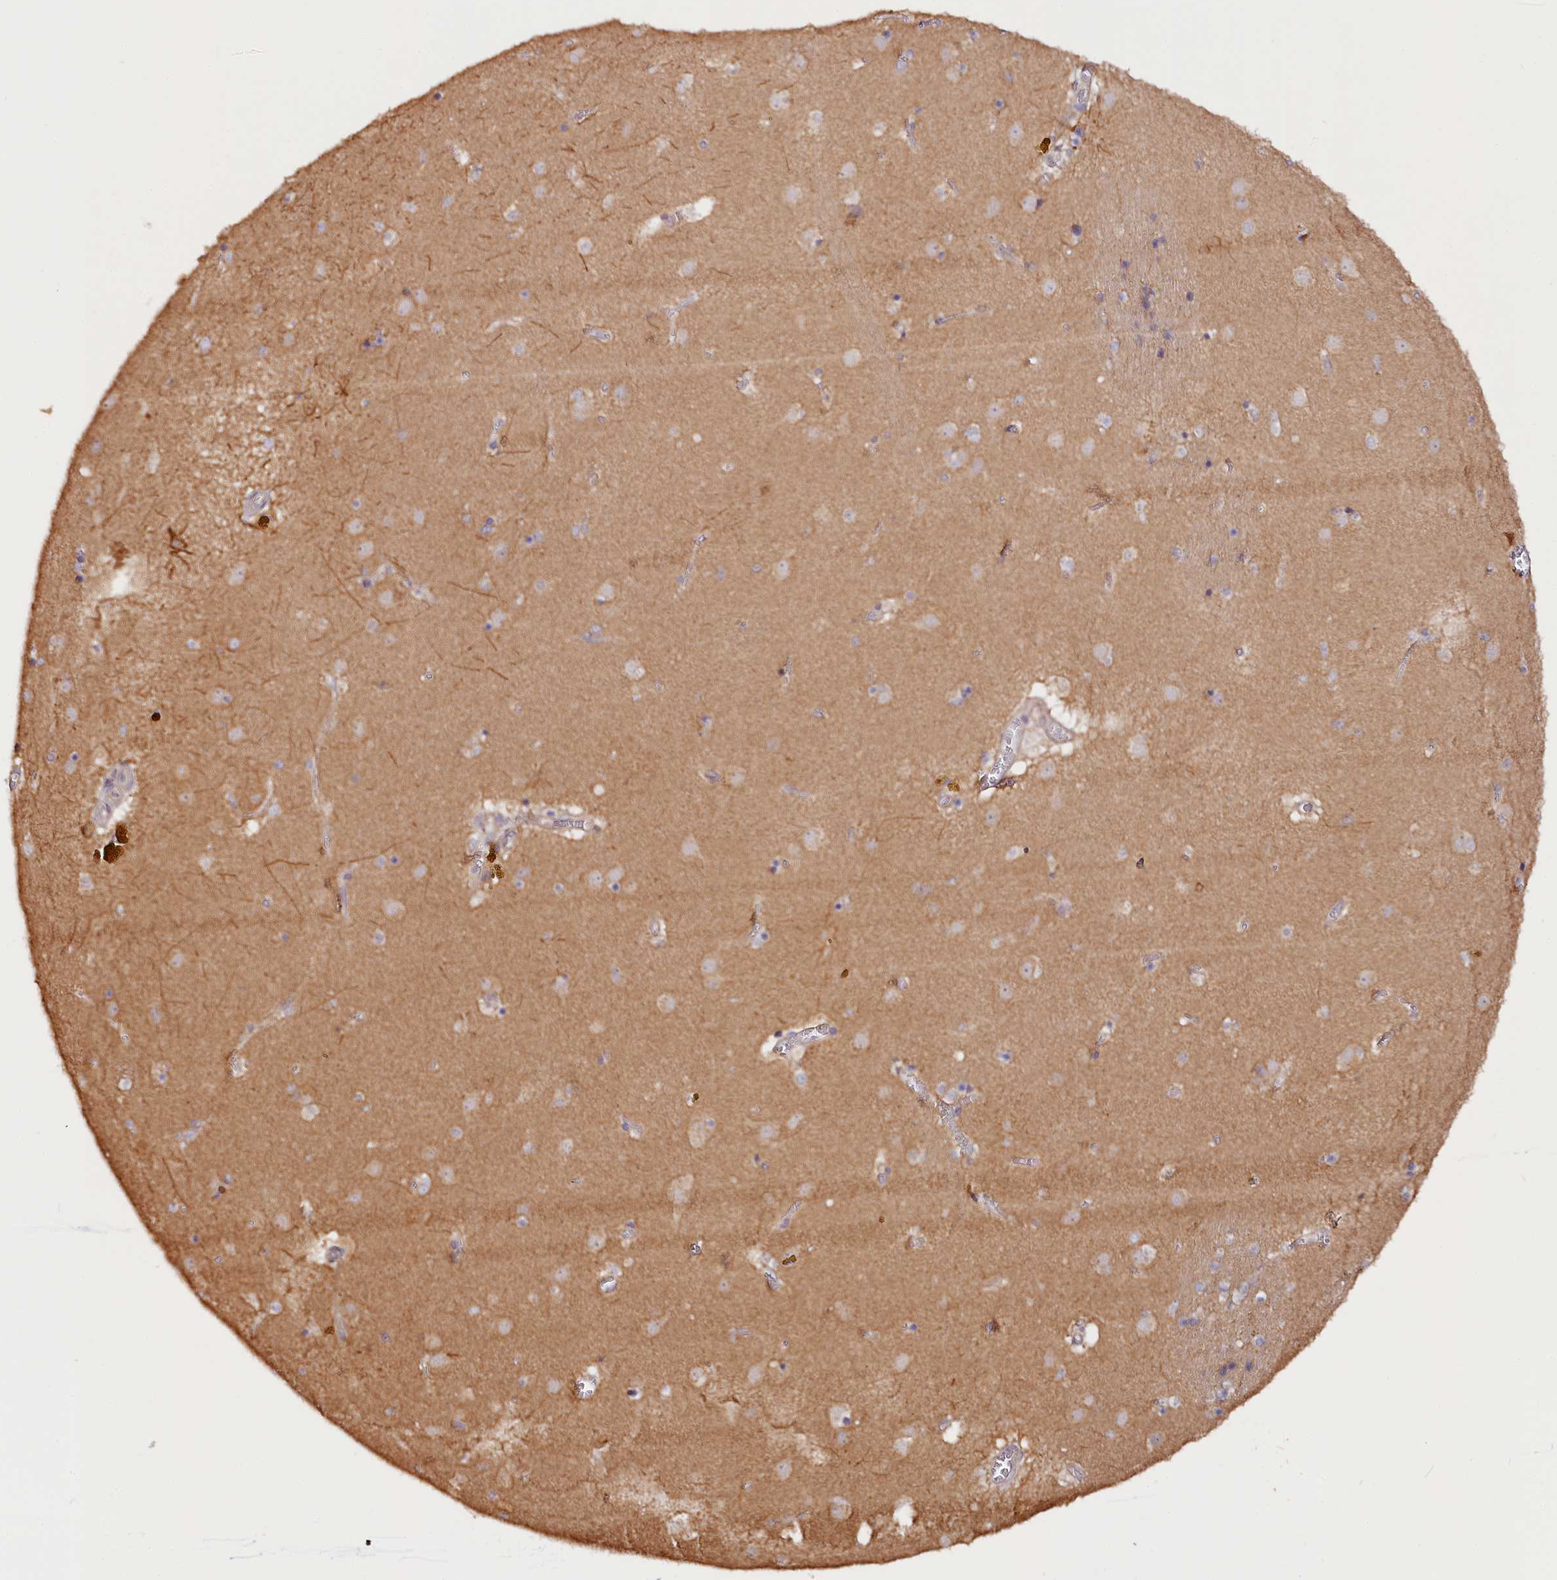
{"staining": {"intensity": "negative", "quantity": "none", "location": "none"}, "tissue": "caudate", "cell_type": "Glial cells", "image_type": "normal", "snomed": [{"axis": "morphology", "description": "Normal tissue, NOS"}, {"axis": "topography", "description": "Lateral ventricle wall"}], "caption": "High power microscopy photomicrograph of an immunohistochemistry (IHC) histopathology image of normal caudate, revealing no significant expression in glial cells.", "gene": "KATNB1", "patient": {"sex": "male", "age": 70}}